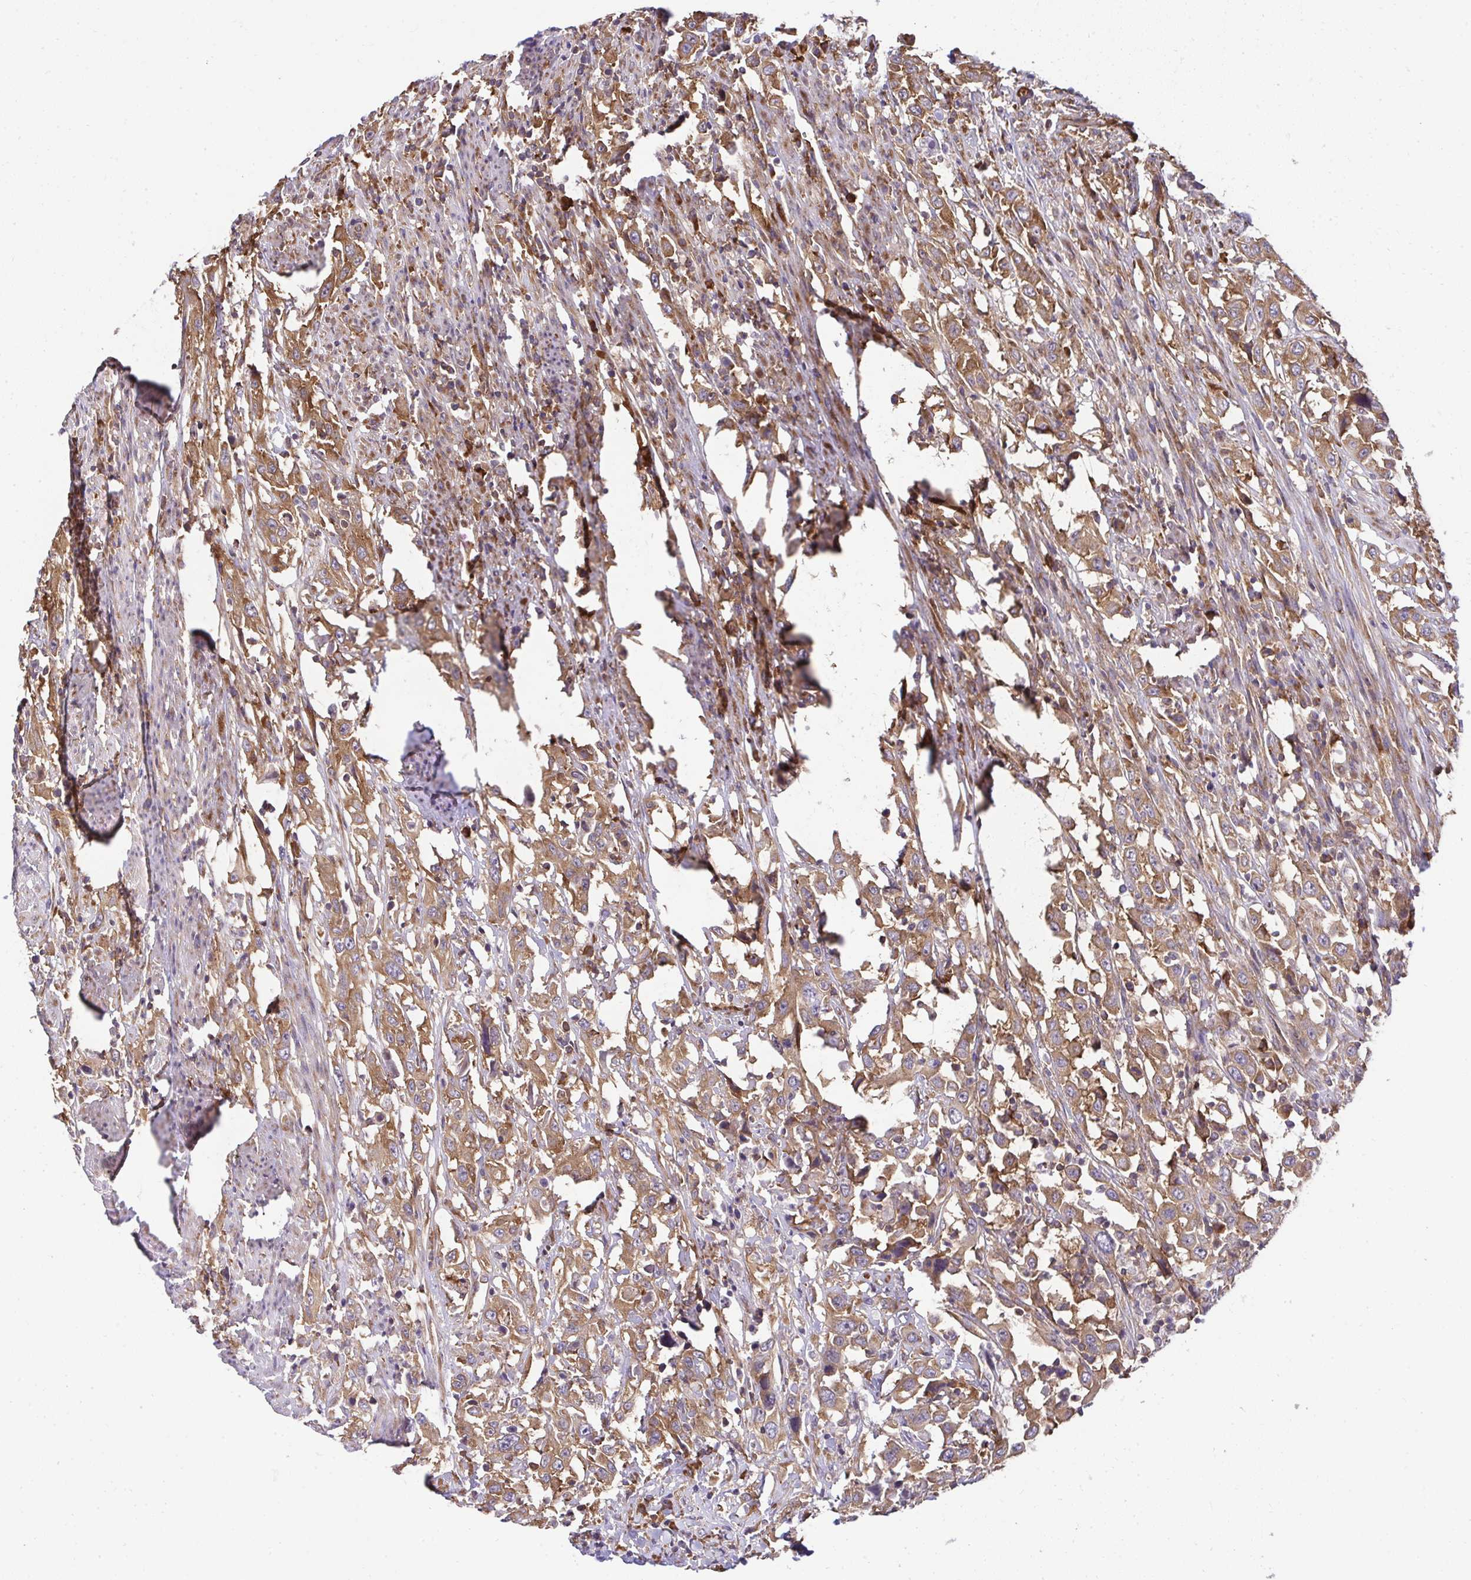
{"staining": {"intensity": "moderate", "quantity": ">75%", "location": "cytoplasmic/membranous"}, "tissue": "urothelial cancer", "cell_type": "Tumor cells", "image_type": "cancer", "snomed": [{"axis": "morphology", "description": "Urothelial carcinoma, High grade"}, {"axis": "topography", "description": "Urinary bladder"}], "caption": "The image displays a brown stain indicating the presence of a protein in the cytoplasmic/membranous of tumor cells in urothelial cancer. Immunohistochemistry (ihc) stains the protein of interest in brown and the nuclei are stained blue.", "gene": "RPS7", "patient": {"sex": "male", "age": 61}}